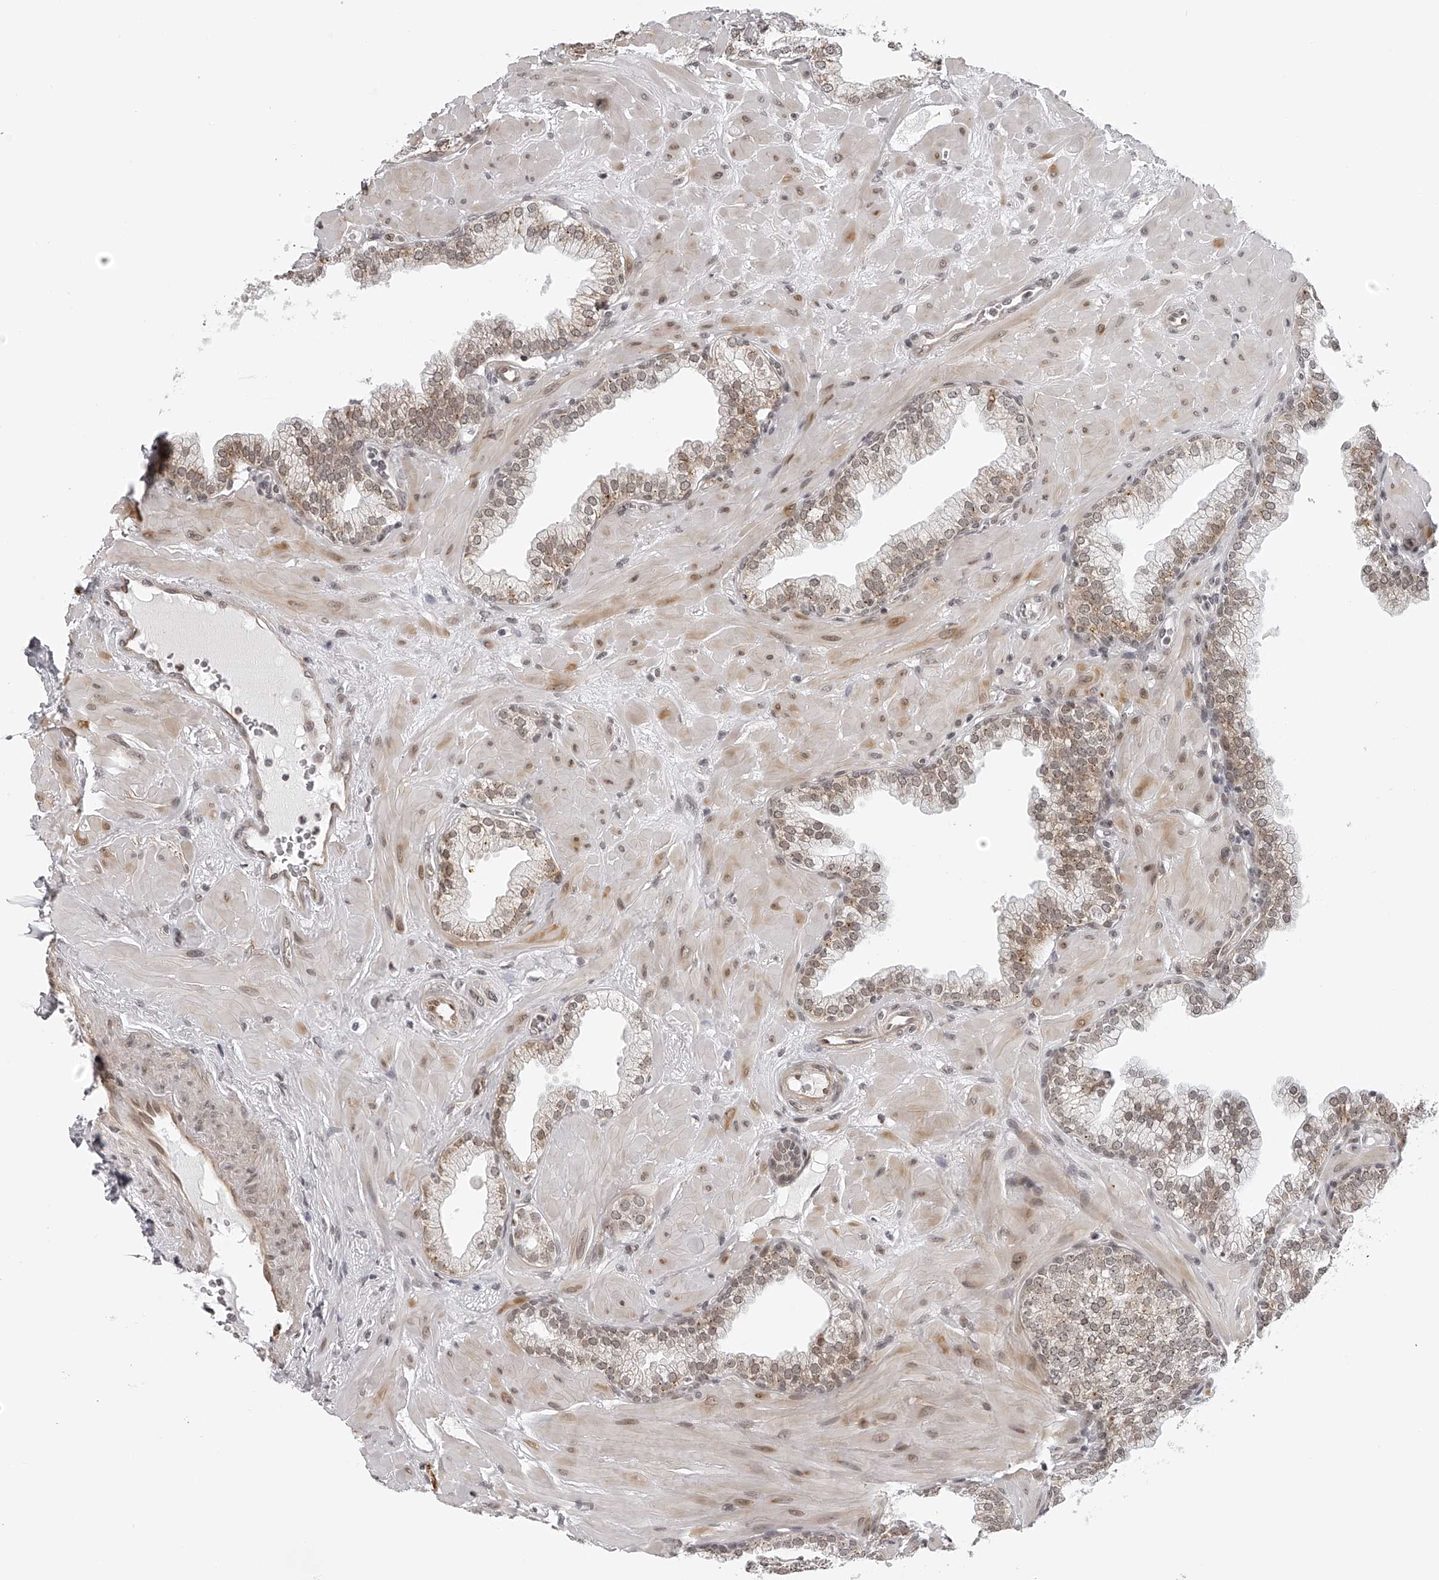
{"staining": {"intensity": "weak", "quantity": "25%-75%", "location": "cytoplasmic/membranous,nuclear"}, "tissue": "prostate", "cell_type": "Glandular cells", "image_type": "normal", "snomed": [{"axis": "morphology", "description": "Normal tissue, NOS"}, {"axis": "morphology", "description": "Urothelial carcinoma, Low grade"}, {"axis": "topography", "description": "Urinary bladder"}, {"axis": "topography", "description": "Prostate"}], "caption": "Unremarkable prostate shows weak cytoplasmic/membranous,nuclear staining in about 25%-75% of glandular cells, visualized by immunohistochemistry.", "gene": "ODF2L", "patient": {"sex": "male", "age": 60}}